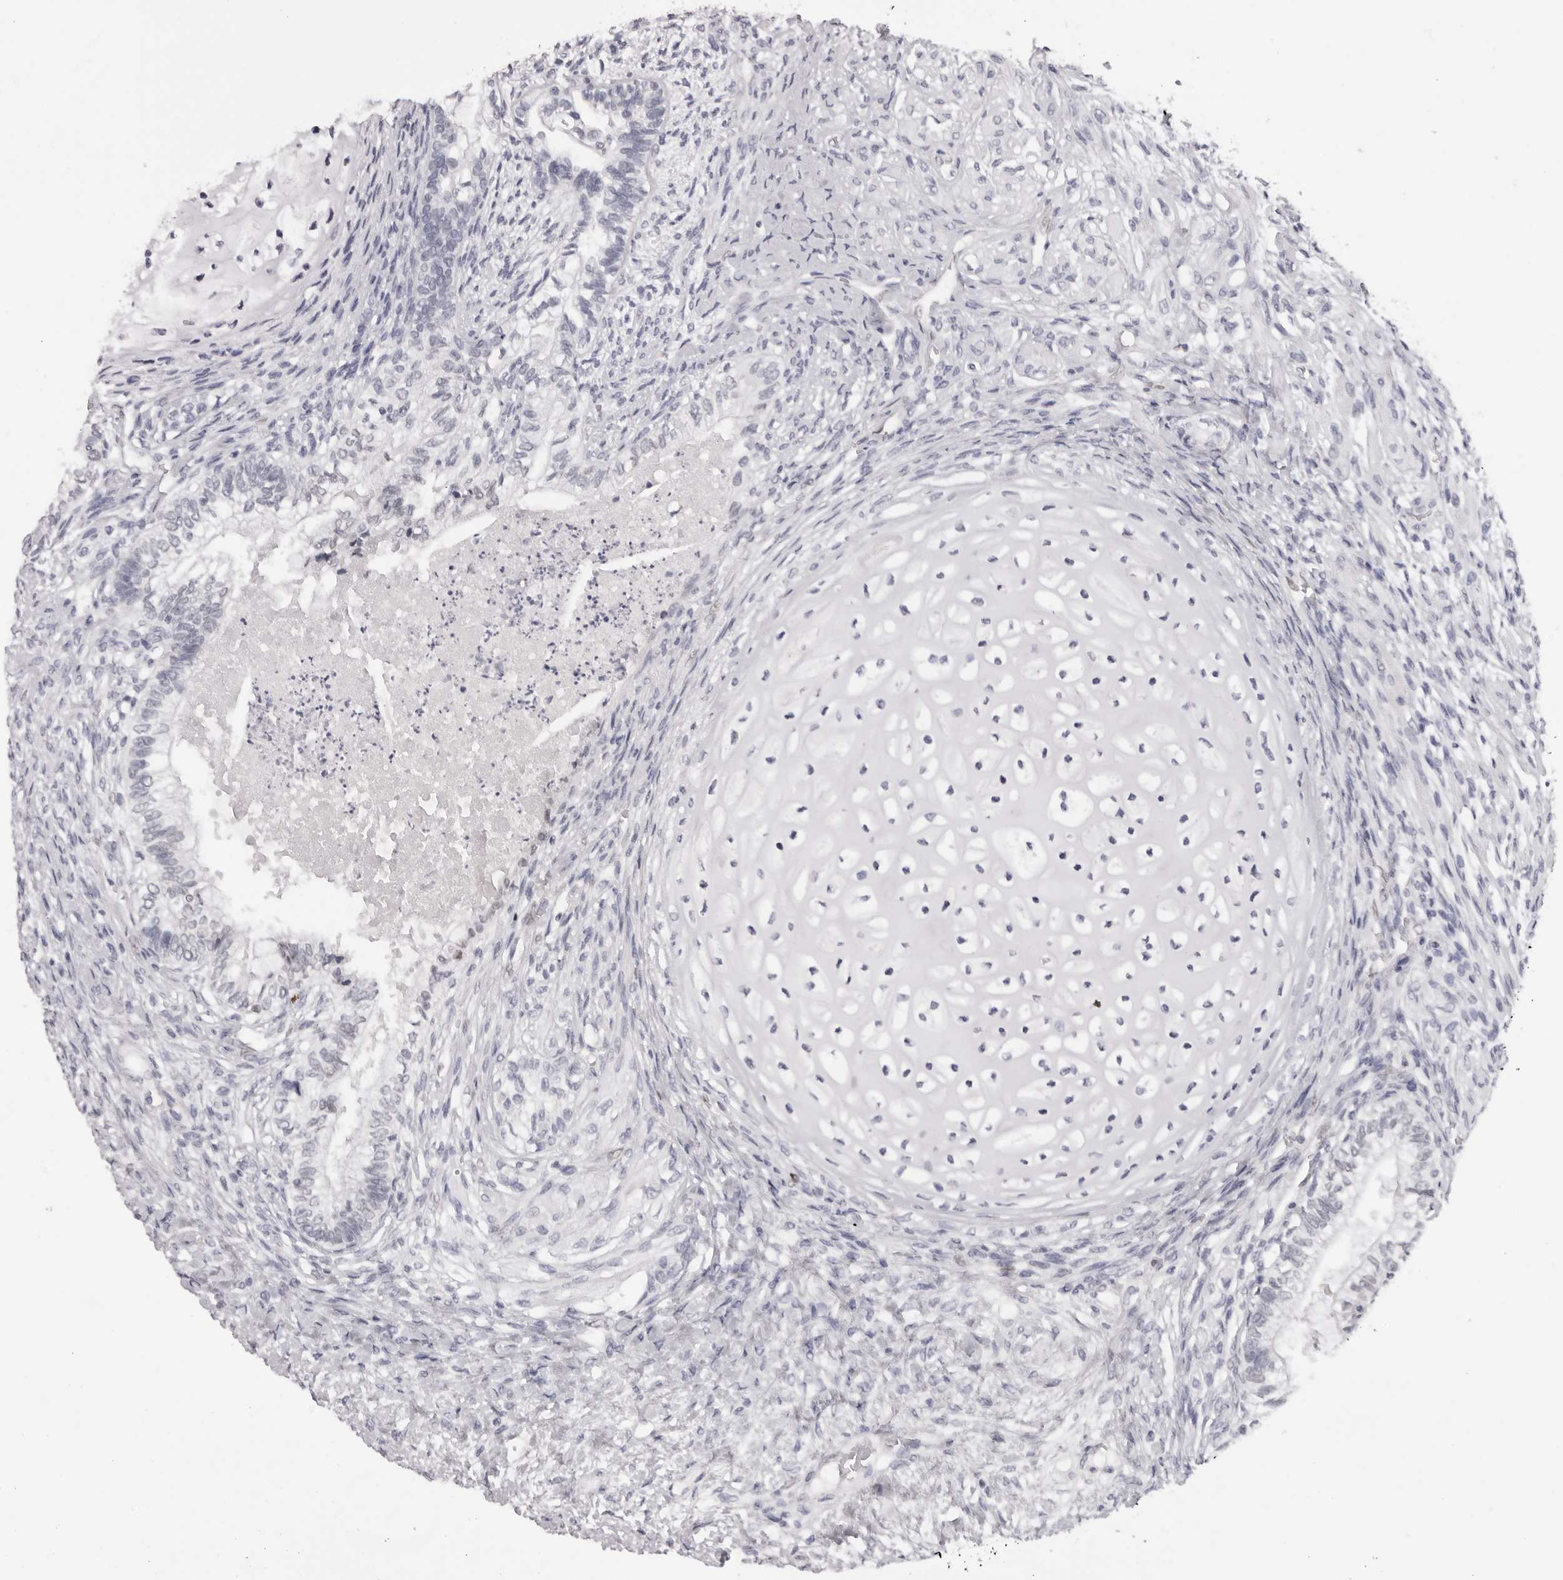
{"staining": {"intensity": "negative", "quantity": "none", "location": "none"}, "tissue": "testis cancer", "cell_type": "Tumor cells", "image_type": "cancer", "snomed": [{"axis": "morphology", "description": "Seminoma, NOS"}, {"axis": "morphology", "description": "Carcinoma, Embryonal, NOS"}, {"axis": "topography", "description": "Testis"}], "caption": "Micrograph shows no protein expression in tumor cells of testis seminoma tissue.", "gene": "MAFK", "patient": {"sex": "male", "age": 28}}